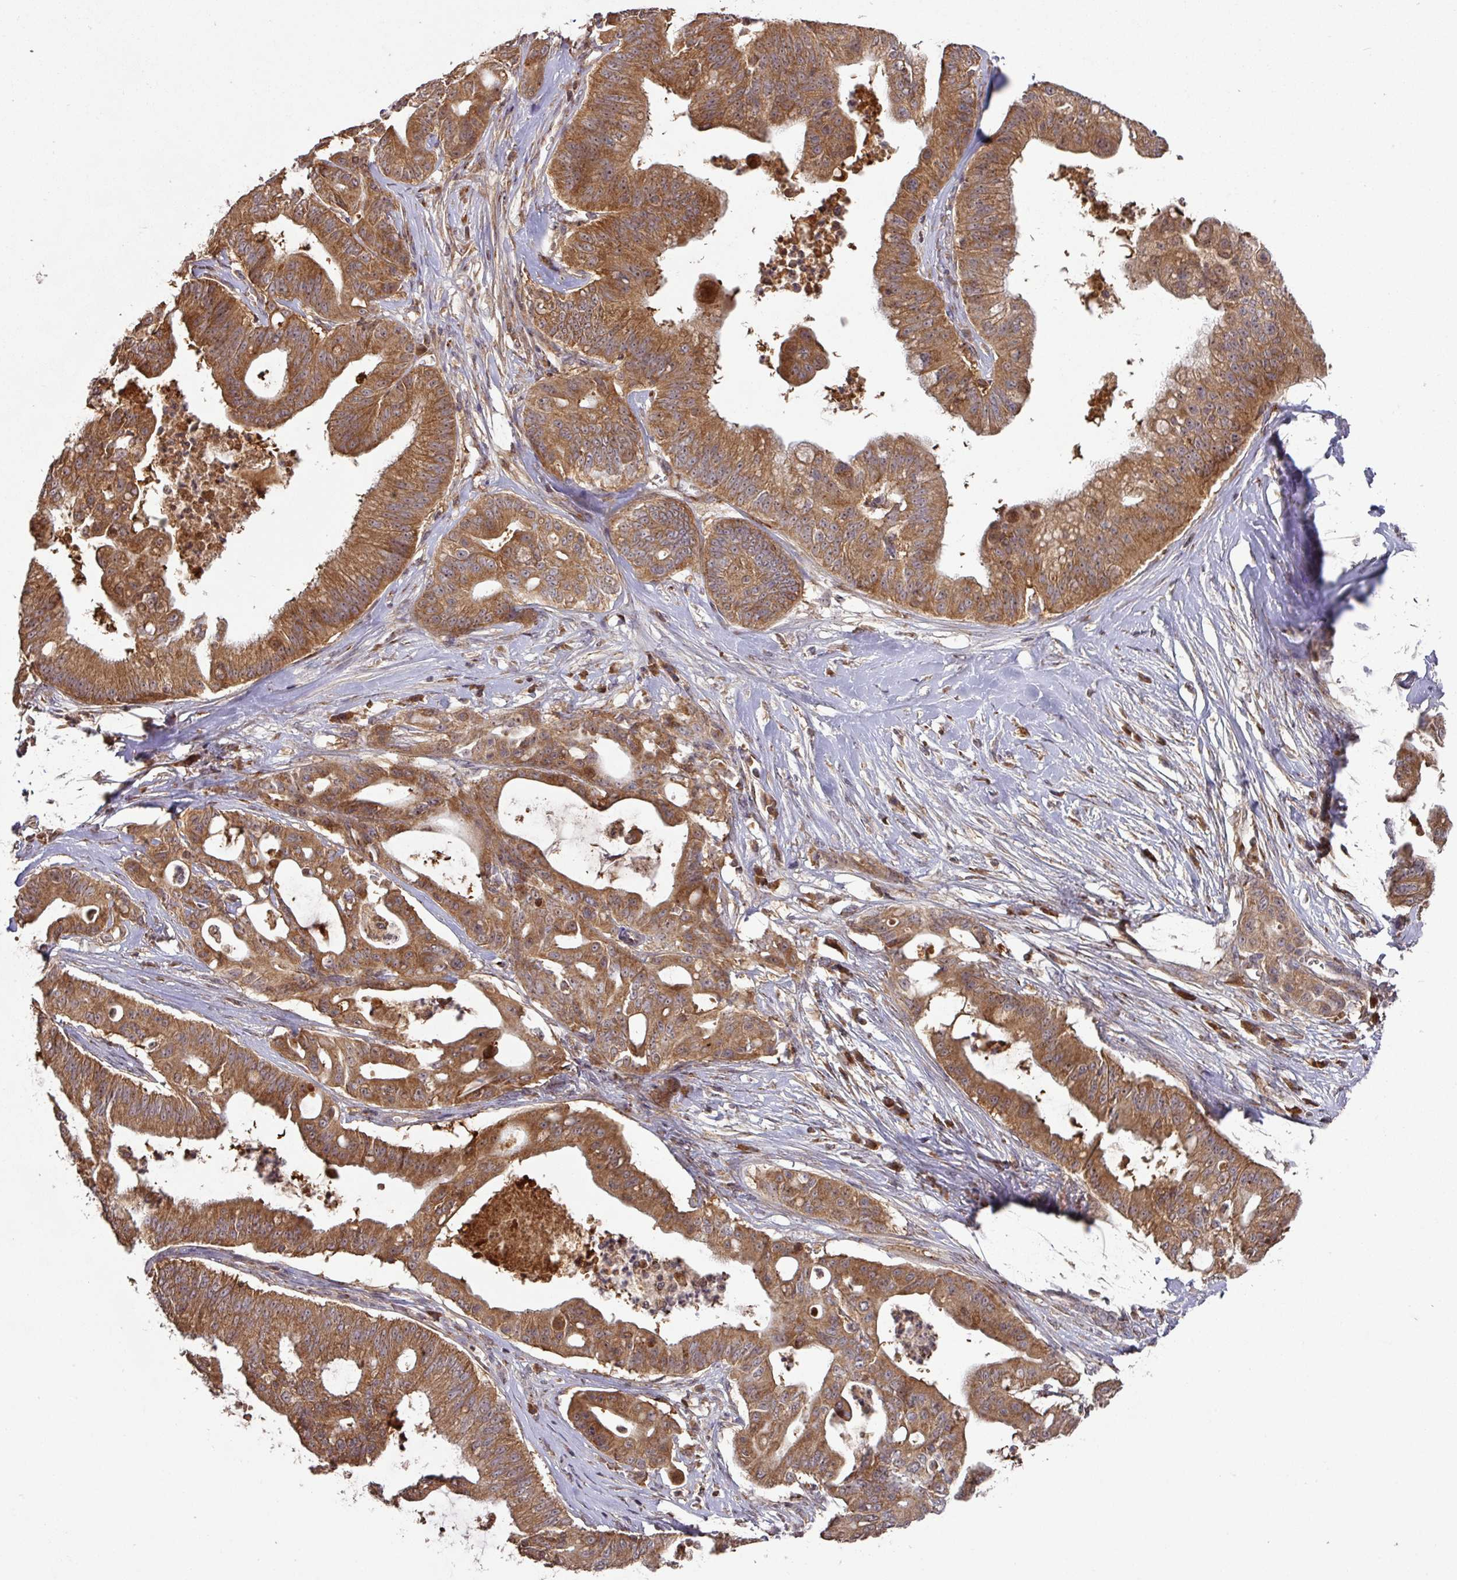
{"staining": {"intensity": "moderate", "quantity": ">75%", "location": "cytoplasmic/membranous"}, "tissue": "ovarian cancer", "cell_type": "Tumor cells", "image_type": "cancer", "snomed": [{"axis": "morphology", "description": "Cystadenocarcinoma, mucinous, NOS"}, {"axis": "topography", "description": "Ovary"}], "caption": "Ovarian cancer stained with a protein marker exhibits moderate staining in tumor cells.", "gene": "MRRF", "patient": {"sex": "female", "age": 70}}